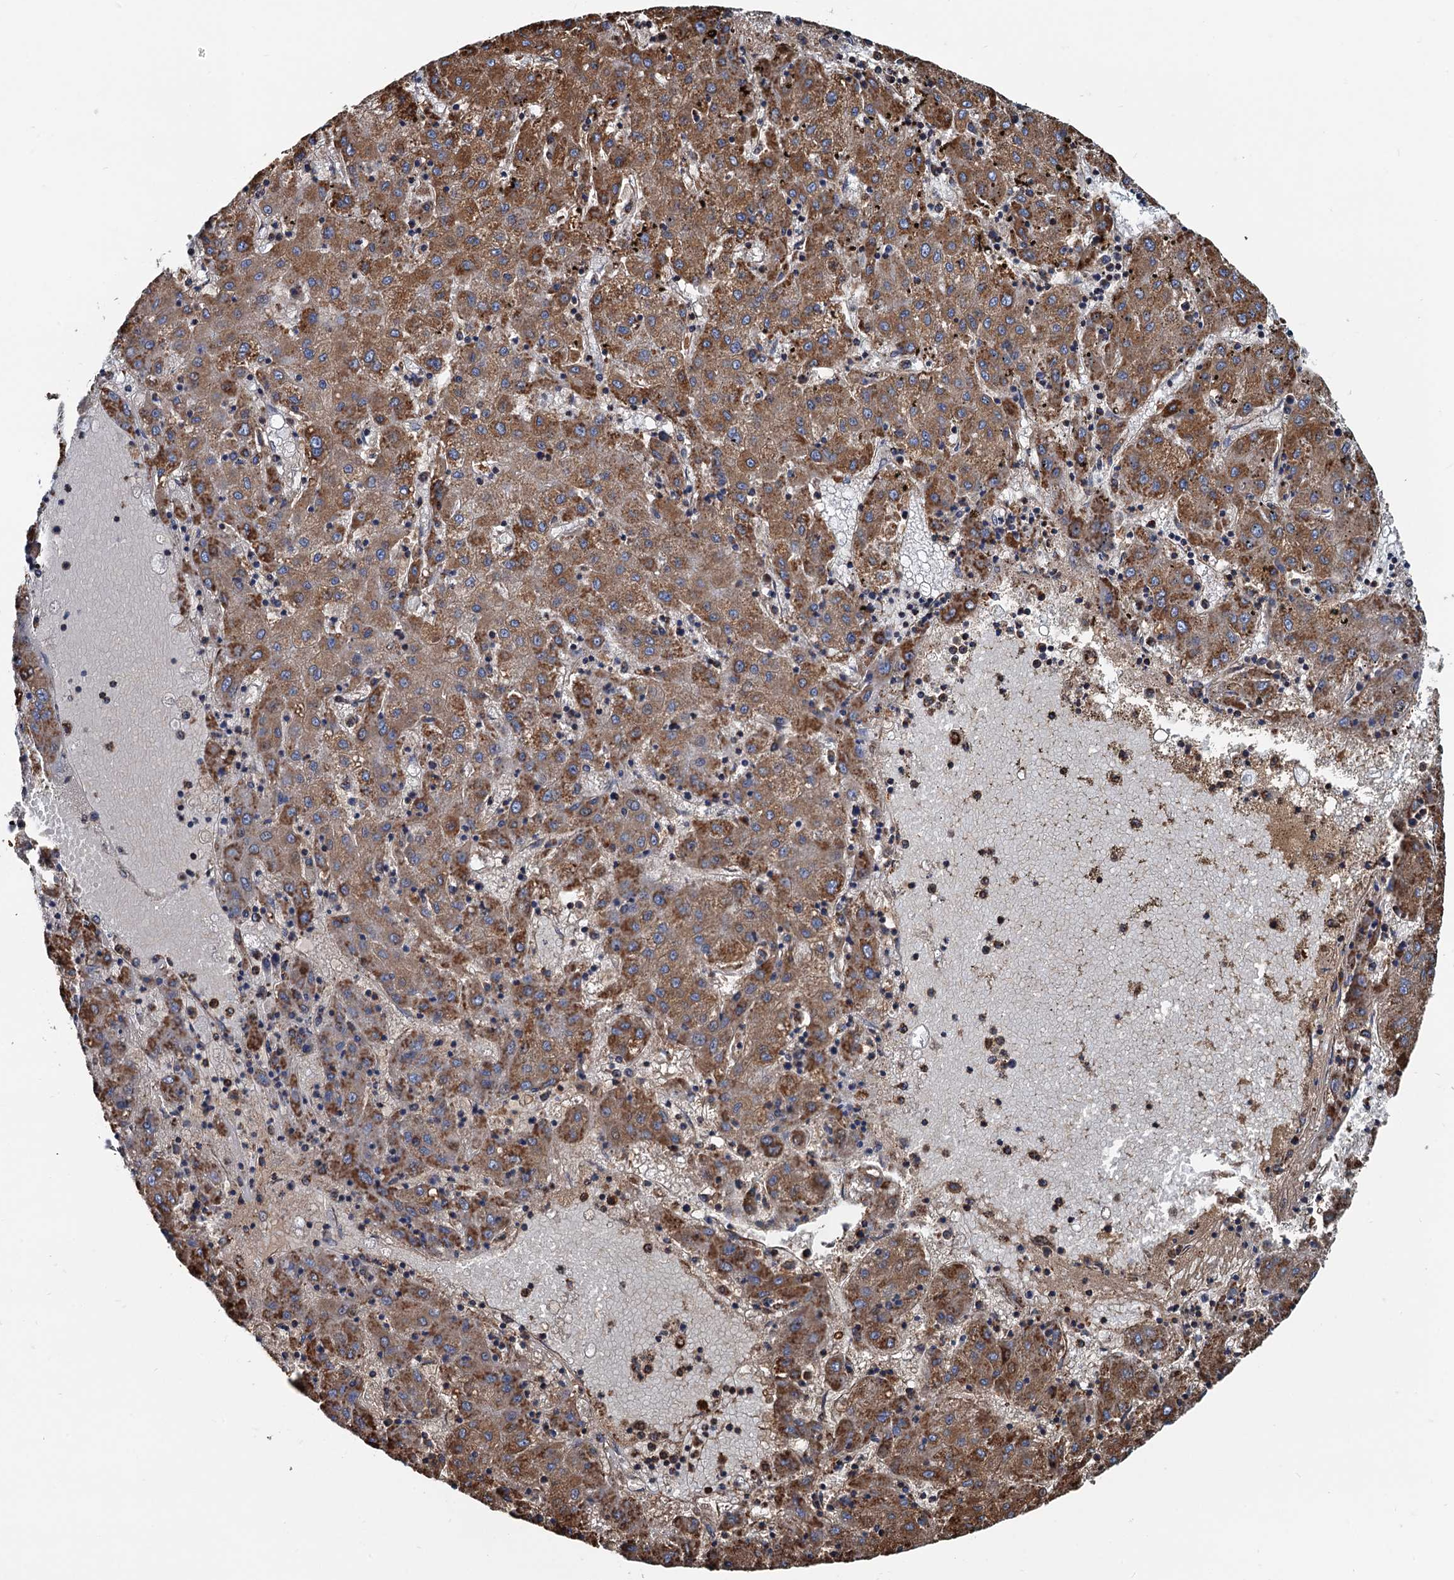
{"staining": {"intensity": "moderate", "quantity": ">75%", "location": "cytoplasmic/membranous"}, "tissue": "liver cancer", "cell_type": "Tumor cells", "image_type": "cancer", "snomed": [{"axis": "morphology", "description": "Carcinoma, Hepatocellular, NOS"}, {"axis": "topography", "description": "Liver"}], "caption": "Immunohistochemistry (IHC) of human hepatocellular carcinoma (liver) demonstrates medium levels of moderate cytoplasmic/membranous staining in about >75% of tumor cells.", "gene": "AAGAB", "patient": {"sex": "male", "age": 72}}